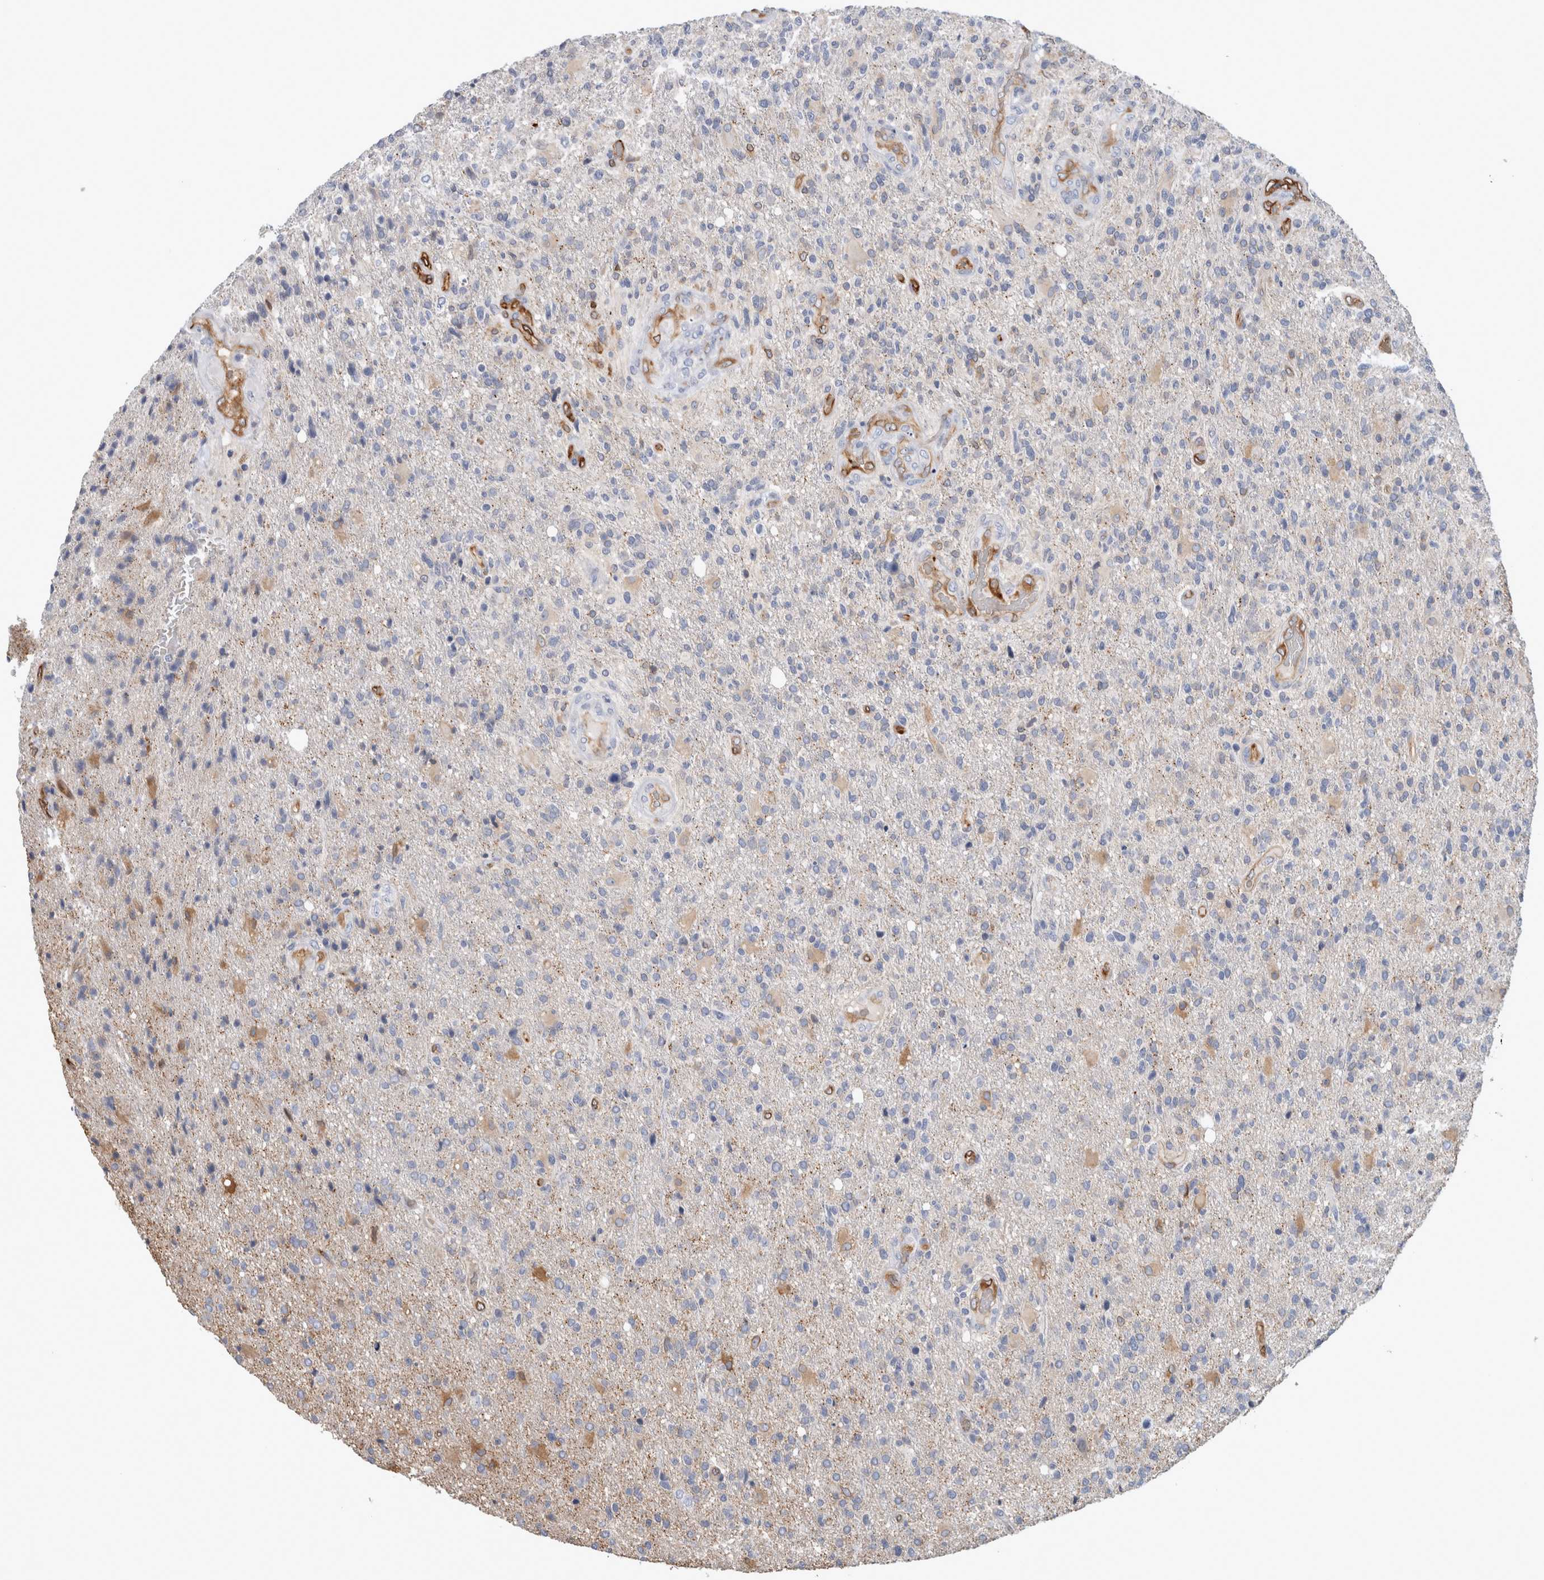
{"staining": {"intensity": "negative", "quantity": "none", "location": "none"}, "tissue": "glioma", "cell_type": "Tumor cells", "image_type": "cancer", "snomed": [{"axis": "morphology", "description": "Glioma, malignant, High grade"}, {"axis": "topography", "description": "Brain"}], "caption": "Glioma was stained to show a protein in brown. There is no significant positivity in tumor cells.", "gene": "CD55", "patient": {"sex": "male", "age": 72}}